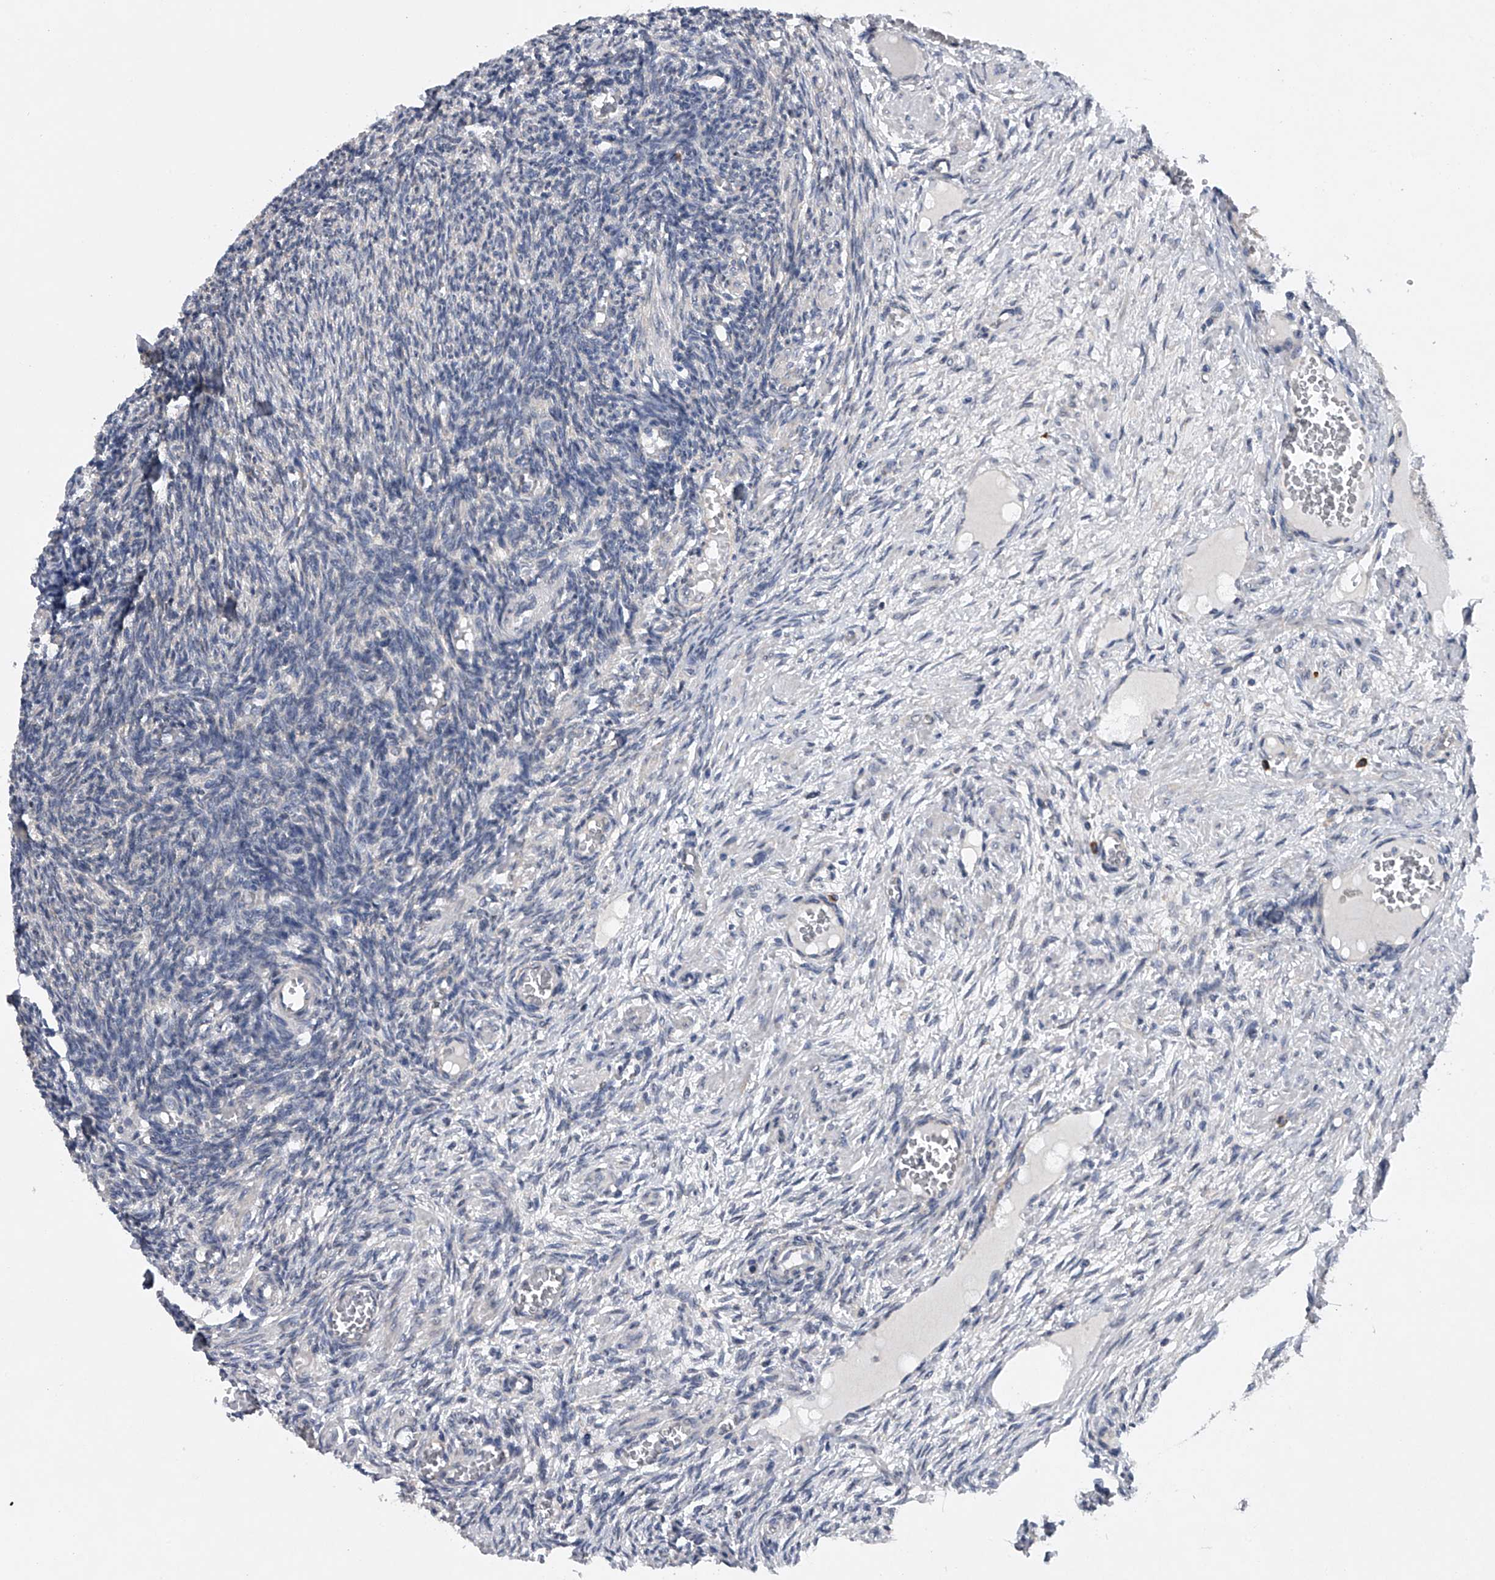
{"staining": {"intensity": "negative", "quantity": "none", "location": "none"}, "tissue": "ovary", "cell_type": "Ovarian stroma cells", "image_type": "normal", "snomed": [{"axis": "morphology", "description": "Normal tissue, NOS"}, {"axis": "topography", "description": "Ovary"}], "caption": "An immunohistochemistry (IHC) photomicrograph of benign ovary is shown. There is no staining in ovarian stroma cells of ovary. (IHC, brightfield microscopy, high magnification).", "gene": "RNF5", "patient": {"sex": "female", "age": 27}}